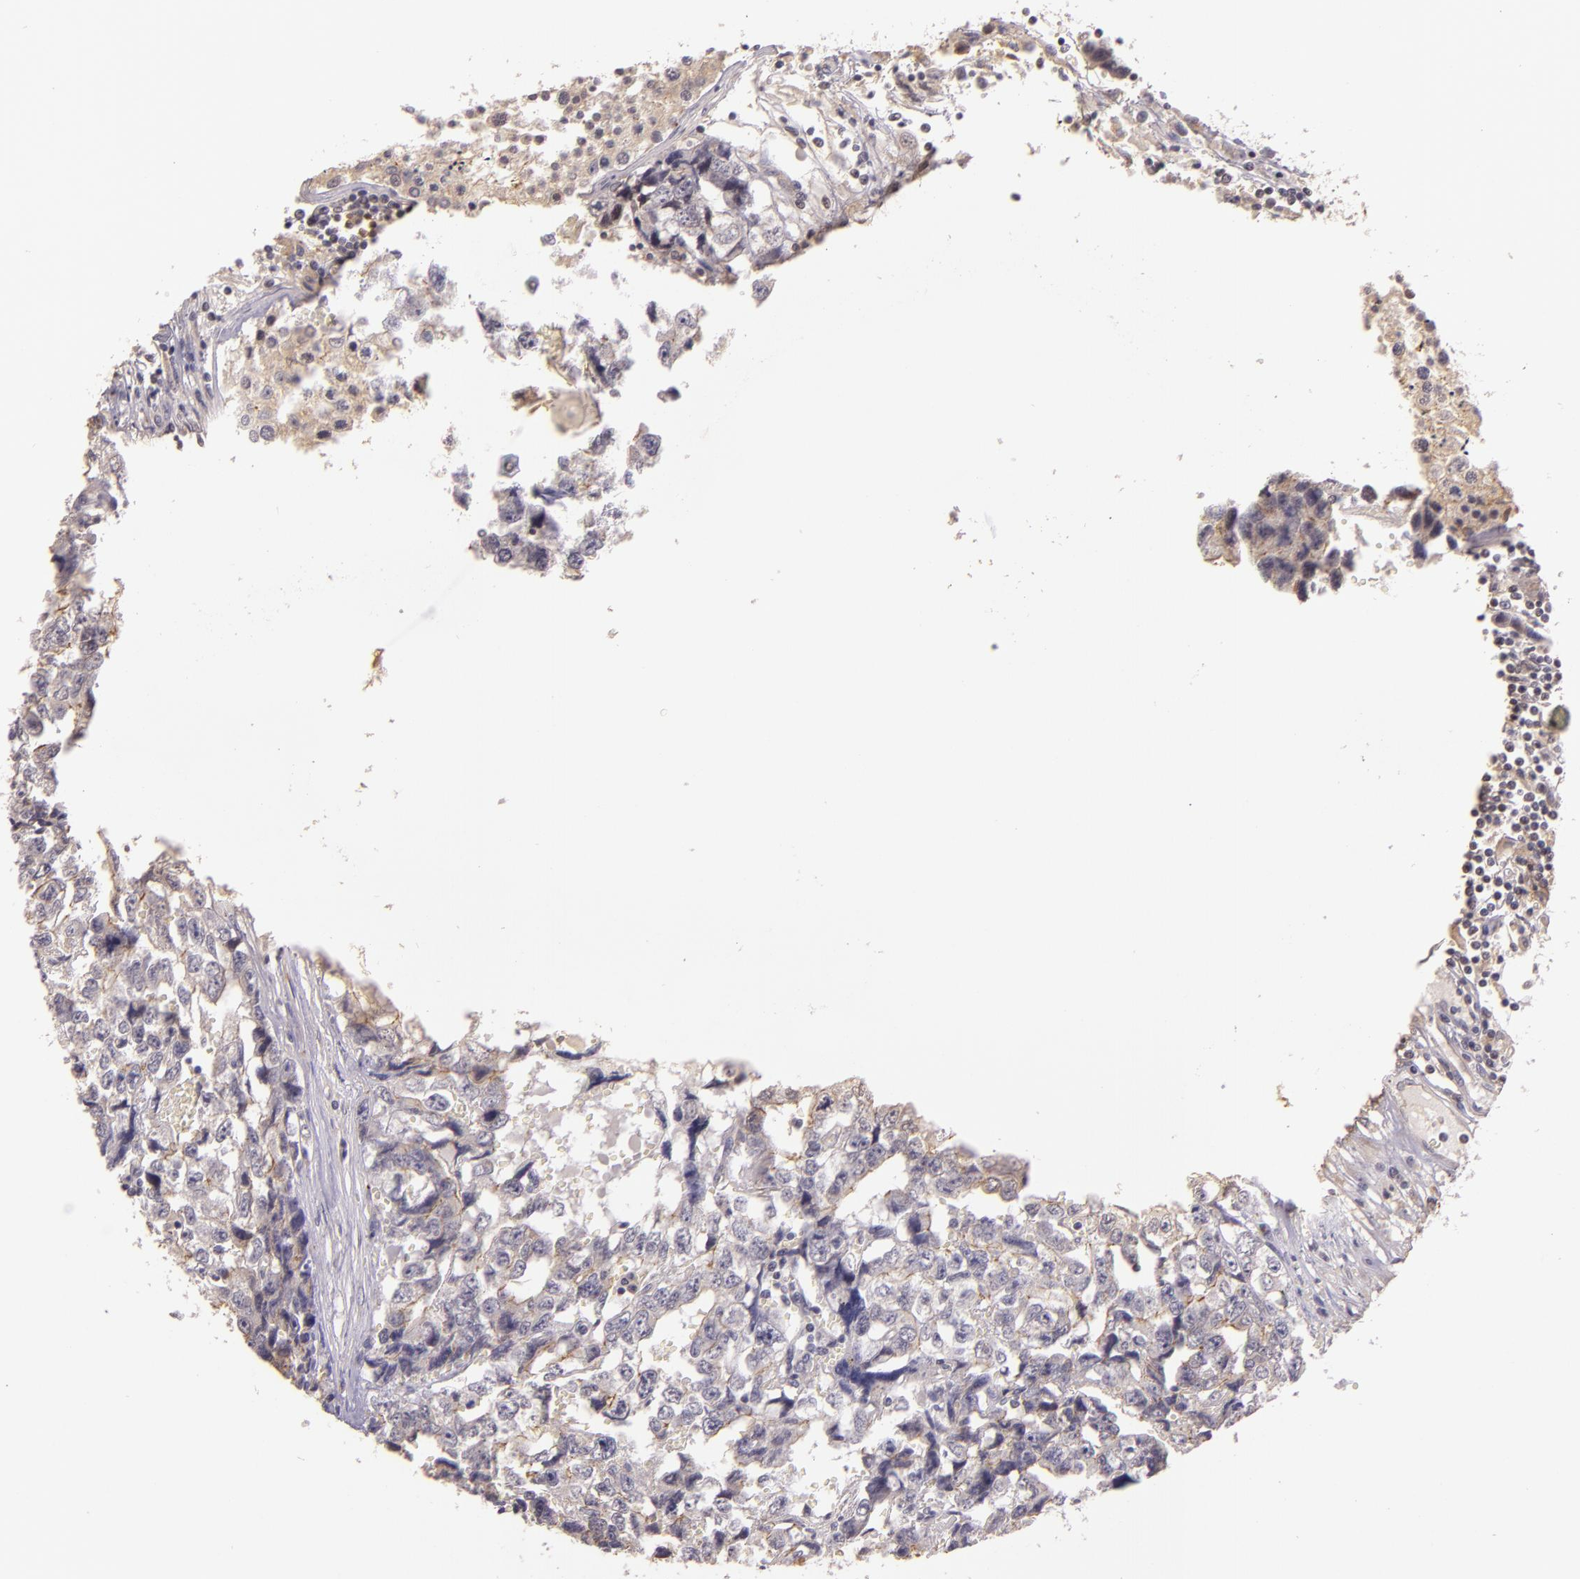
{"staining": {"intensity": "weak", "quantity": "<25%", "location": "cytoplasmic/membranous"}, "tissue": "testis cancer", "cell_type": "Tumor cells", "image_type": "cancer", "snomed": [{"axis": "morphology", "description": "Carcinoma, Embryonal, NOS"}, {"axis": "topography", "description": "Testis"}], "caption": "Tumor cells are negative for brown protein staining in embryonal carcinoma (testis). (Brightfield microscopy of DAB (3,3'-diaminobenzidine) immunohistochemistry at high magnification).", "gene": "ARMH4", "patient": {"sex": "male", "age": 31}}